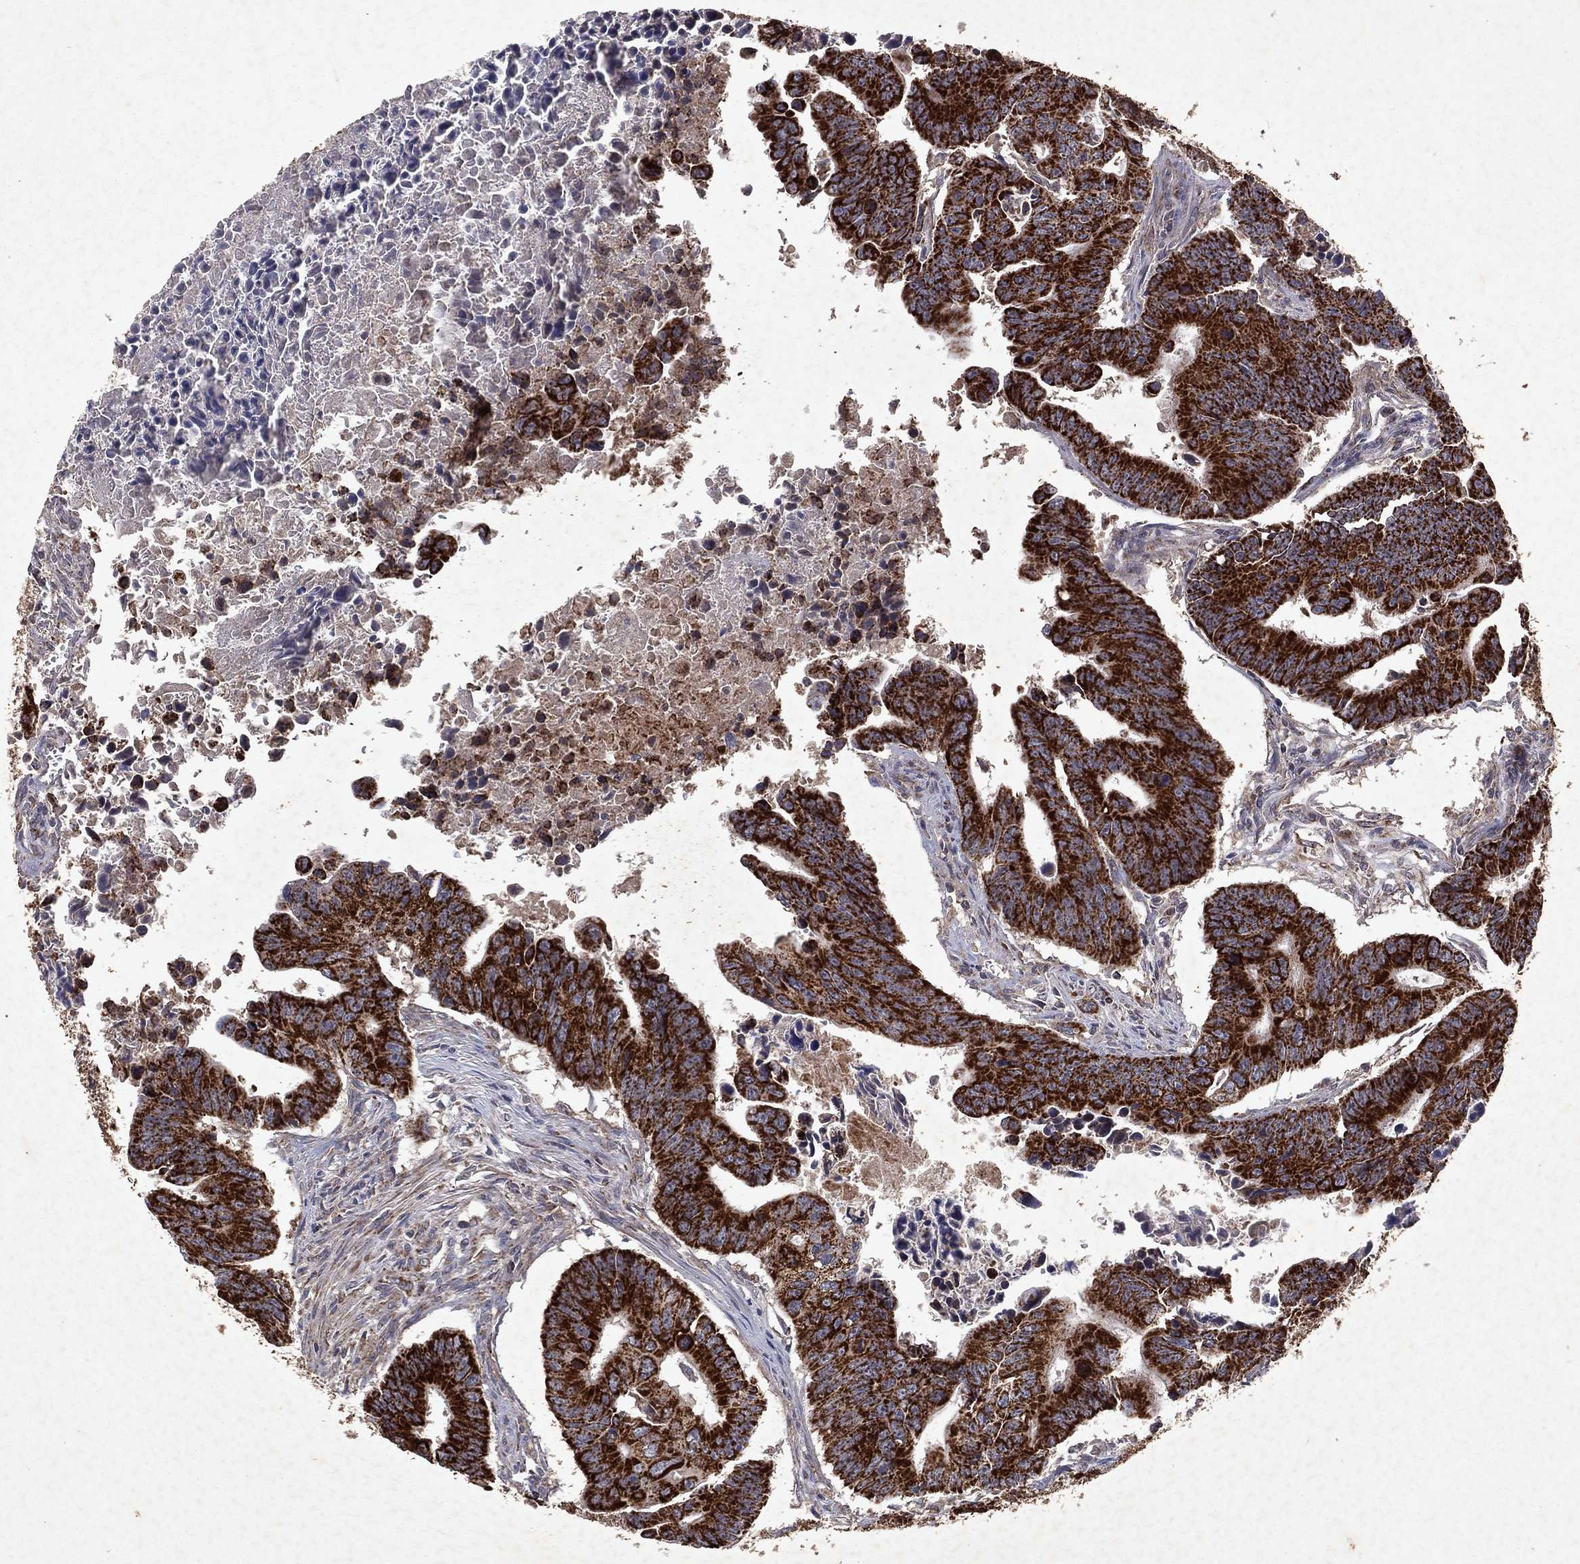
{"staining": {"intensity": "strong", "quantity": ">75%", "location": "cytoplasmic/membranous"}, "tissue": "colorectal cancer", "cell_type": "Tumor cells", "image_type": "cancer", "snomed": [{"axis": "morphology", "description": "Adenocarcinoma, NOS"}, {"axis": "topography", "description": "Colon"}], "caption": "Immunohistochemistry (IHC) (DAB (3,3'-diaminobenzidine)) staining of human adenocarcinoma (colorectal) demonstrates strong cytoplasmic/membranous protein positivity in approximately >75% of tumor cells.", "gene": "PYROXD2", "patient": {"sex": "female", "age": 87}}